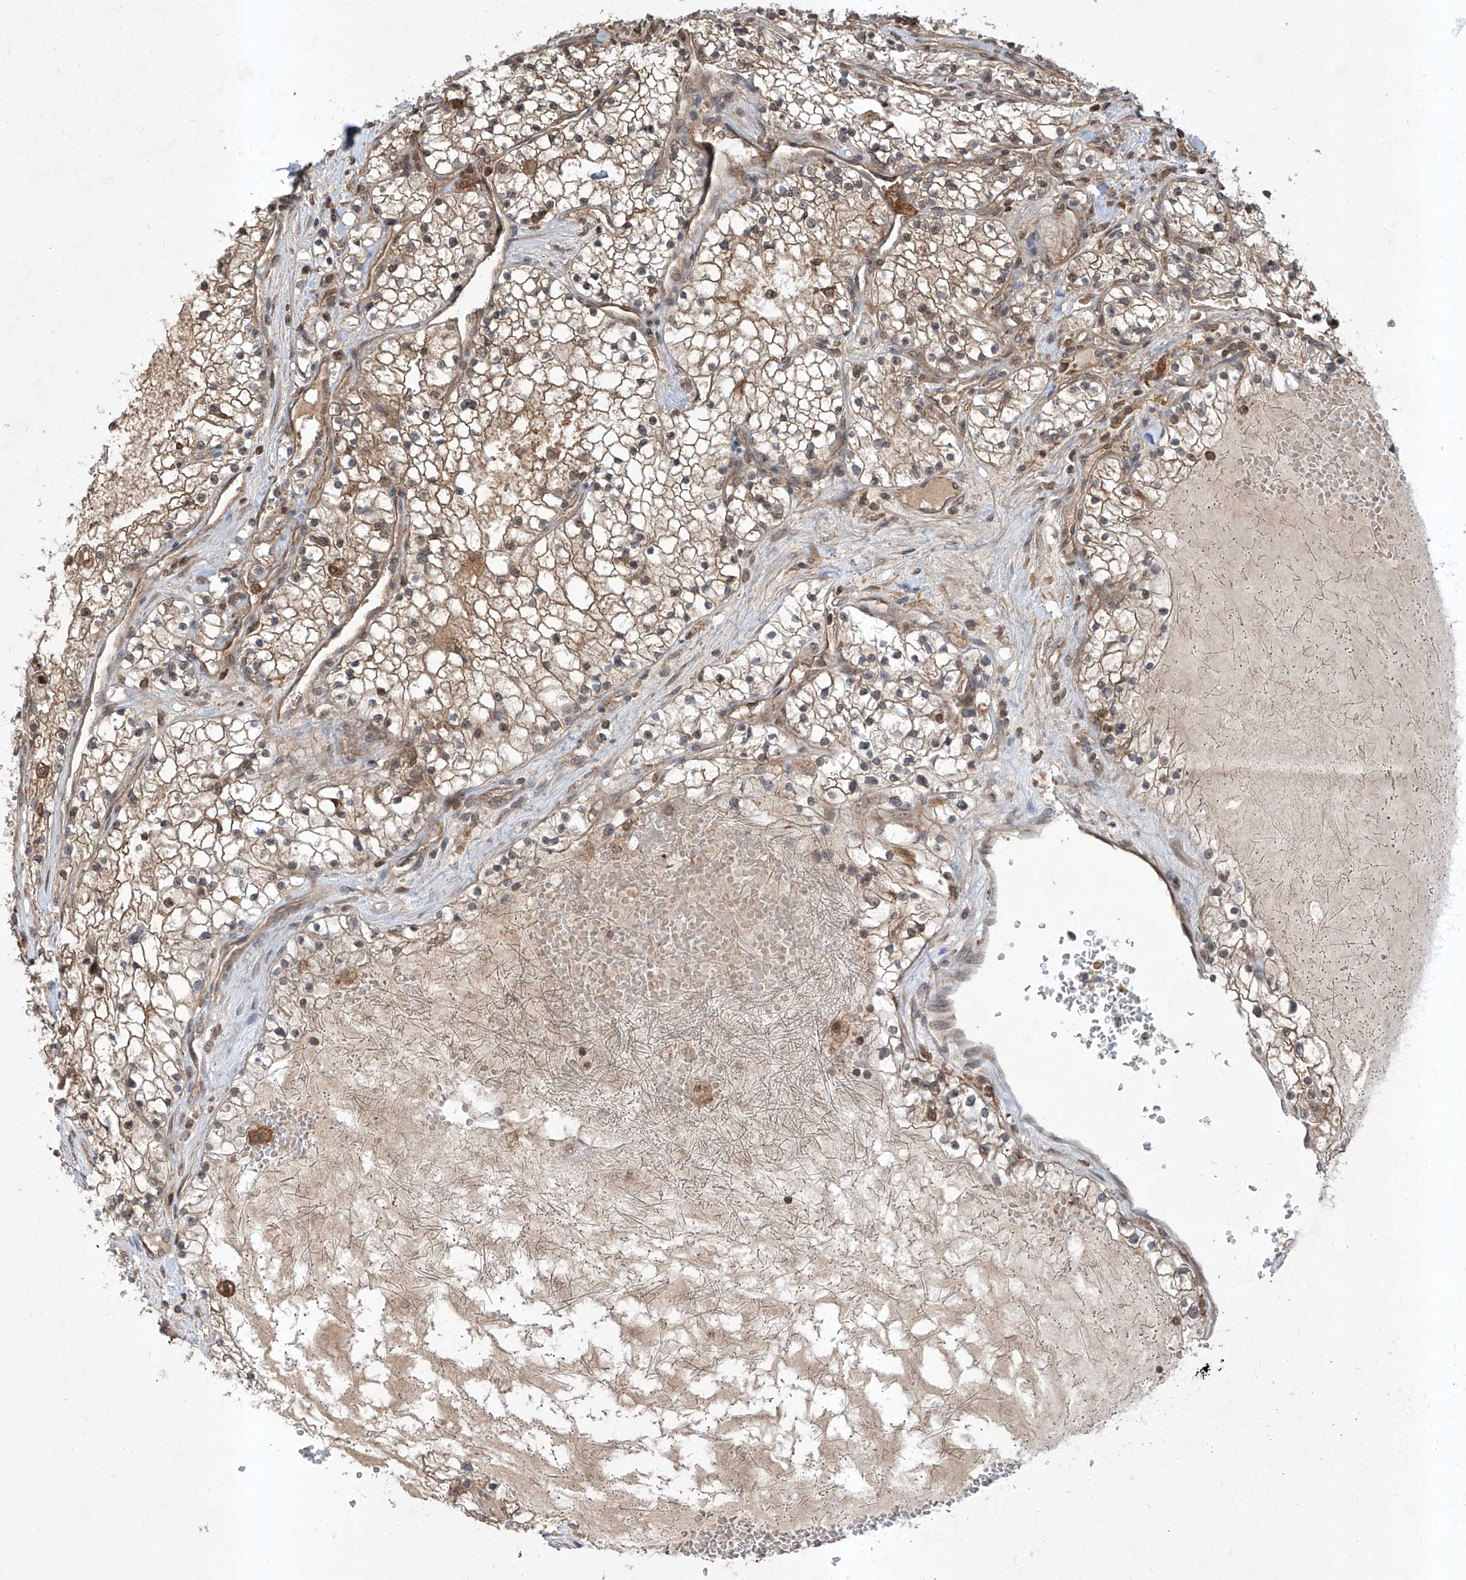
{"staining": {"intensity": "weak", "quantity": "25%-75%", "location": "cytoplasmic/membranous,nuclear"}, "tissue": "renal cancer", "cell_type": "Tumor cells", "image_type": "cancer", "snomed": [{"axis": "morphology", "description": "Normal tissue, NOS"}, {"axis": "morphology", "description": "Adenocarcinoma, NOS"}, {"axis": "topography", "description": "Kidney"}], "caption": "A low amount of weak cytoplasmic/membranous and nuclear staining is seen in approximately 25%-75% of tumor cells in renal cancer tissue. (brown staining indicates protein expression, while blue staining denotes nuclei).", "gene": "HOXC8", "patient": {"sex": "male", "age": 68}}